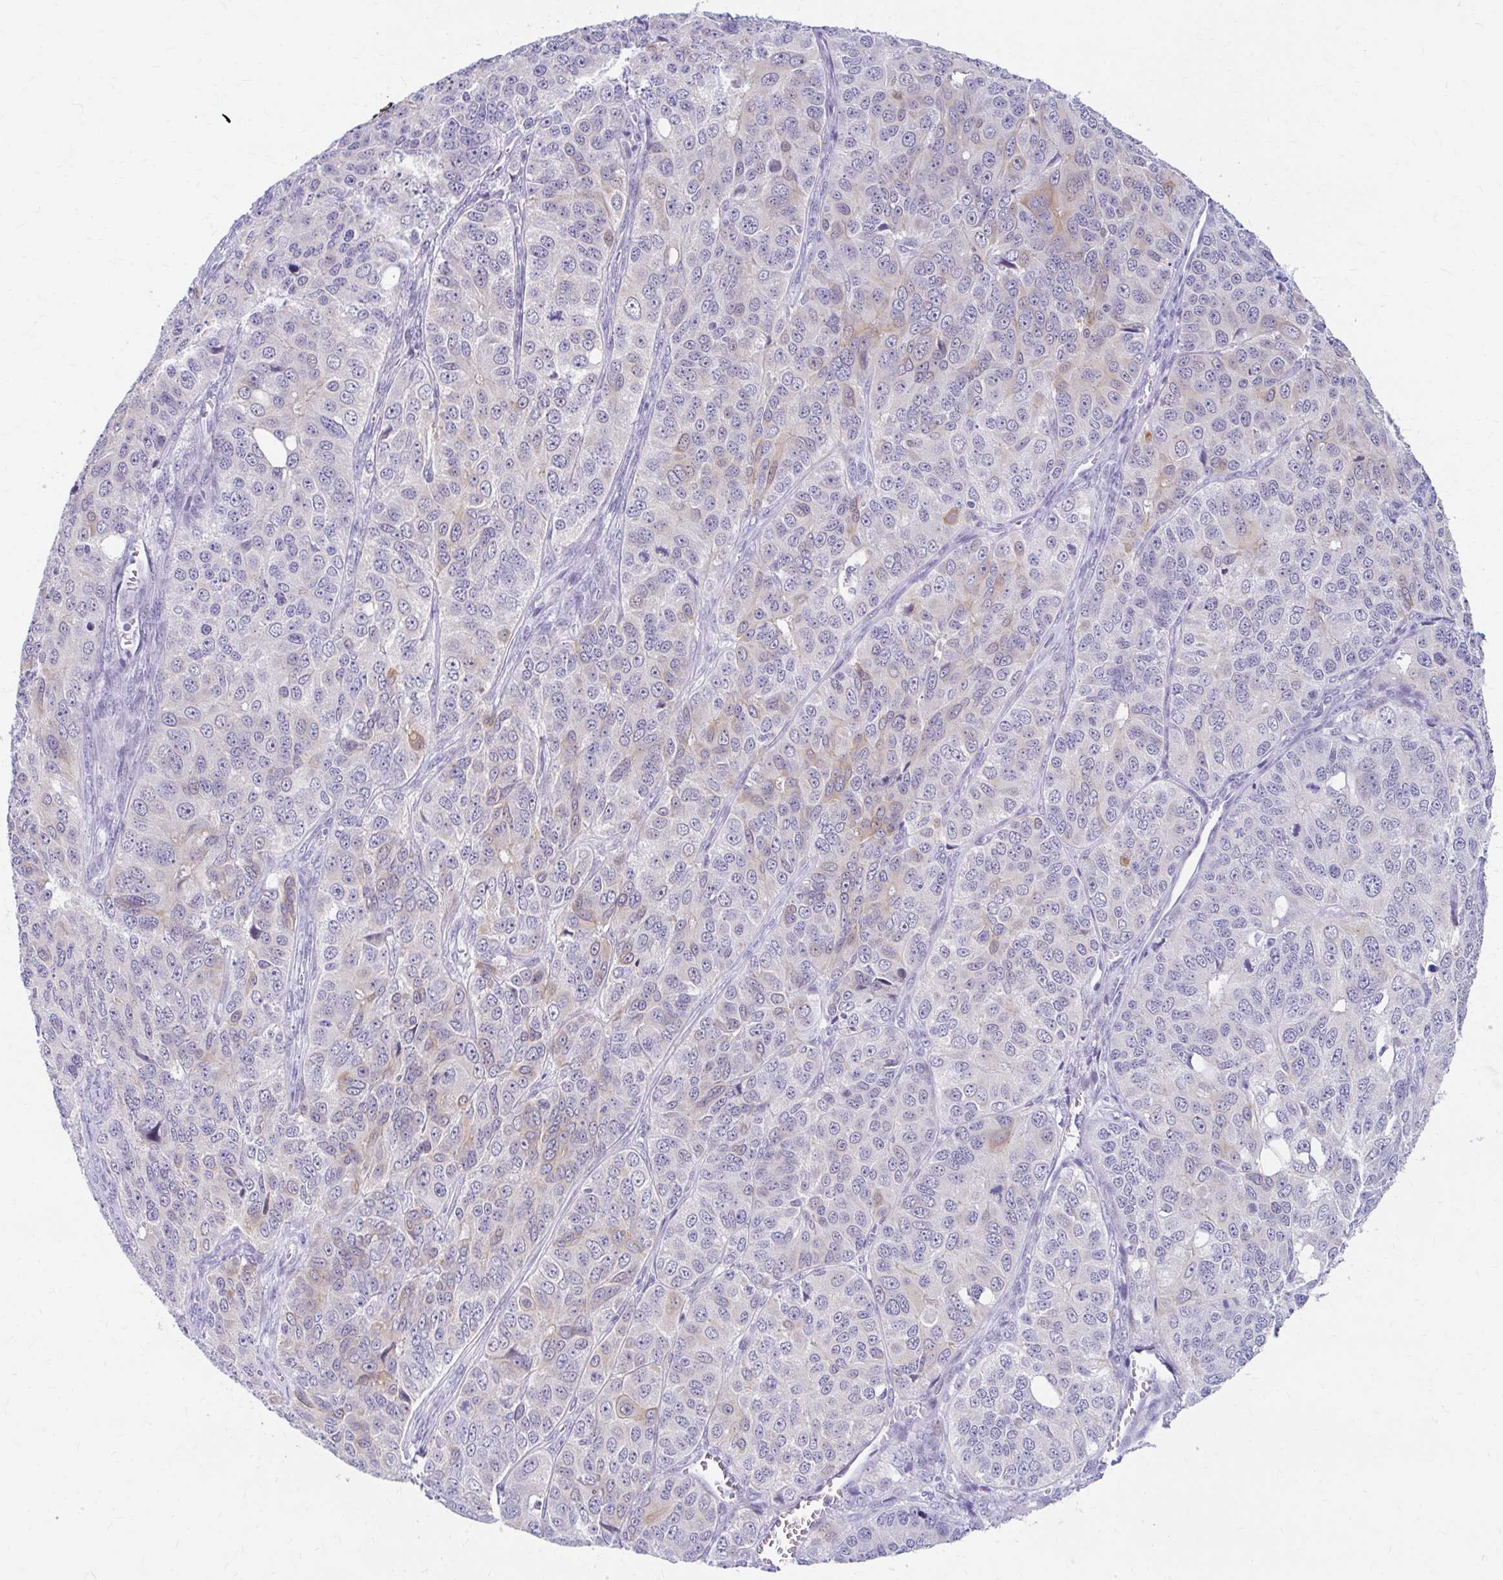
{"staining": {"intensity": "weak", "quantity": "<25%", "location": "cytoplasmic/membranous"}, "tissue": "ovarian cancer", "cell_type": "Tumor cells", "image_type": "cancer", "snomed": [{"axis": "morphology", "description": "Carcinoma, endometroid"}, {"axis": "topography", "description": "Ovary"}], "caption": "Ovarian endometroid carcinoma stained for a protein using IHC exhibits no staining tumor cells.", "gene": "RGS16", "patient": {"sex": "female", "age": 51}}